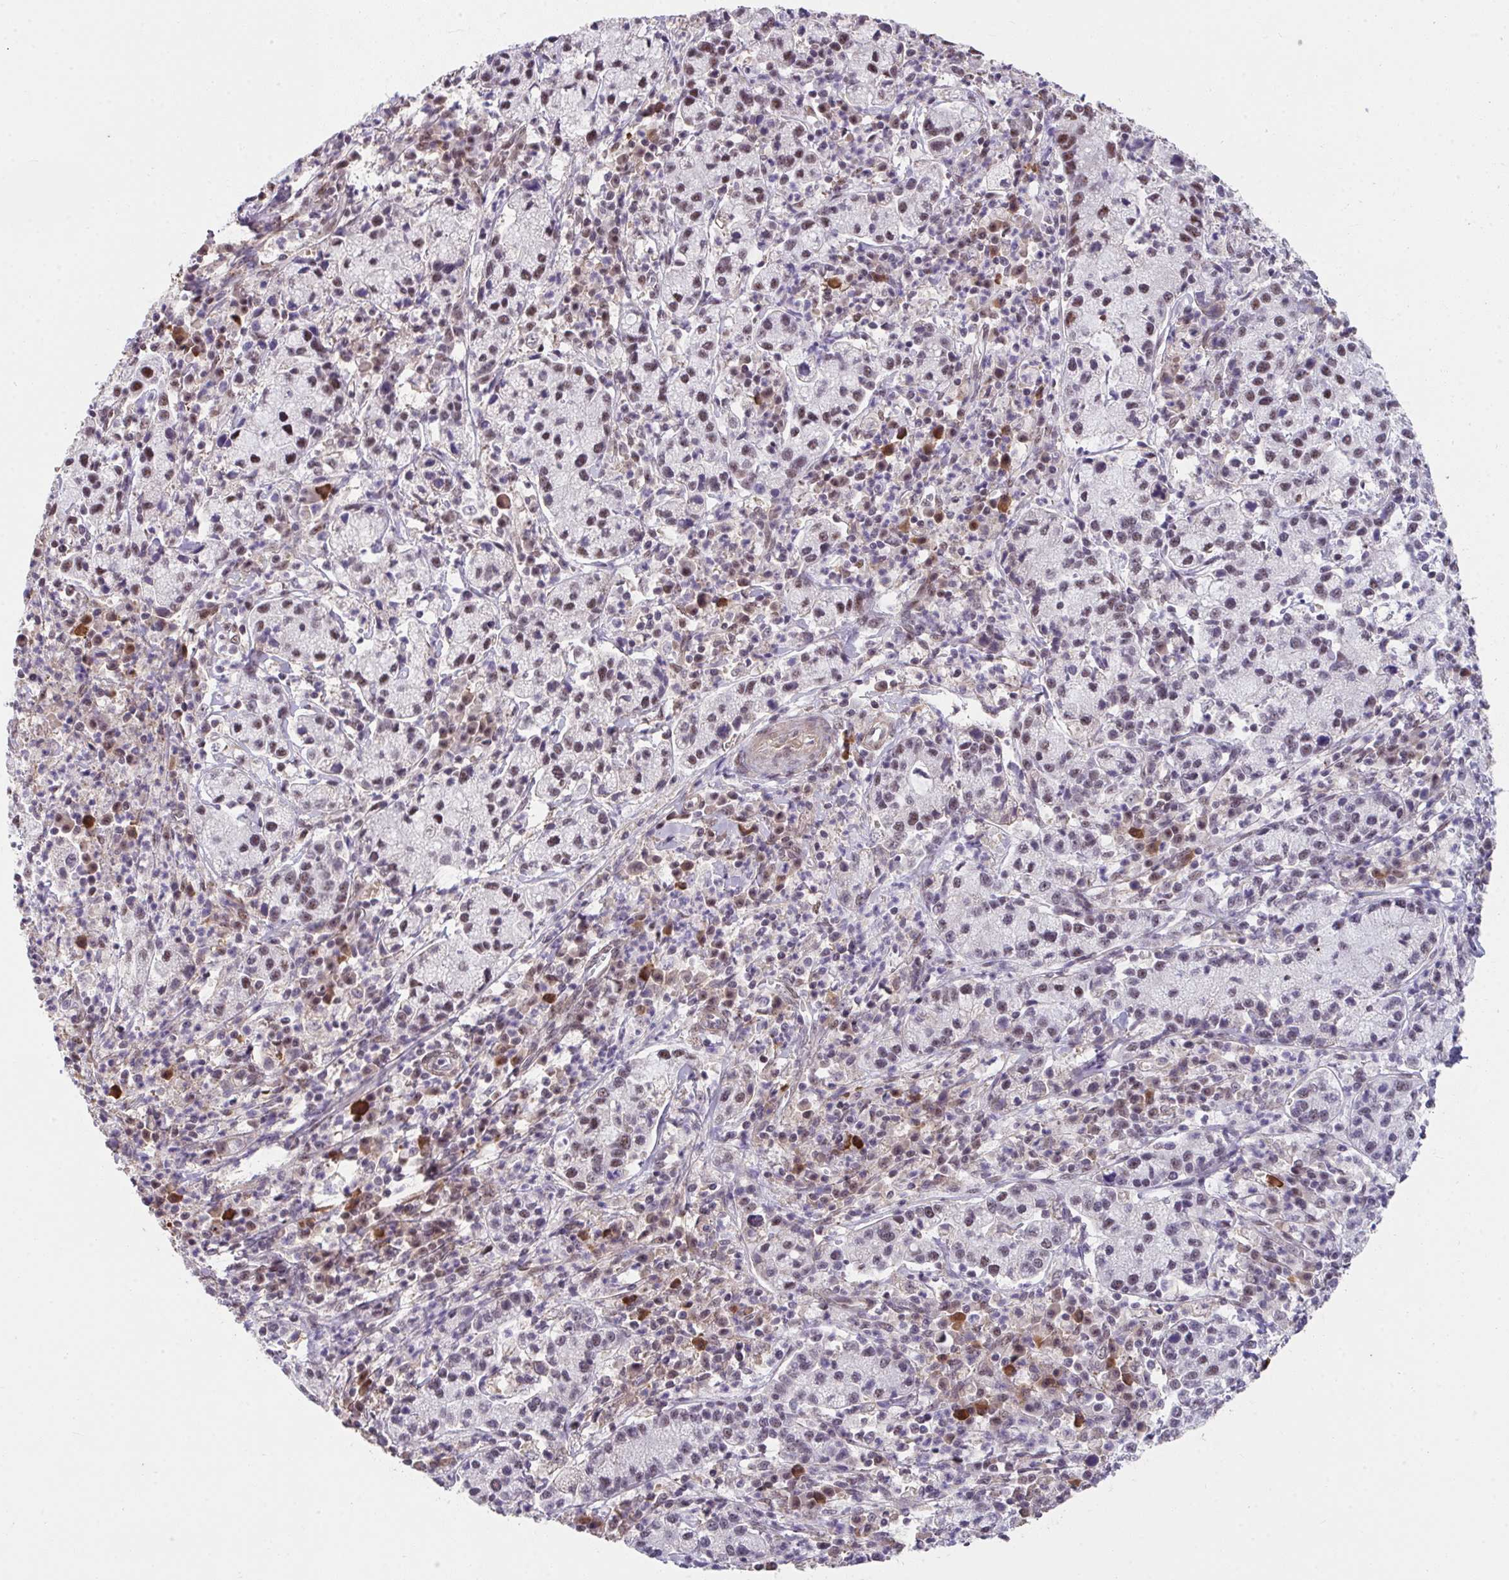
{"staining": {"intensity": "weak", "quantity": "25%-75%", "location": "nuclear"}, "tissue": "cervical cancer", "cell_type": "Tumor cells", "image_type": "cancer", "snomed": [{"axis": "morphology", "description": "Normal tissue, NOS"}, {"axis": "morphology", "description": "Adenocarcinoma, NOS"}, {"axis": "topography", "description": "Cervix"}], "caption": "Protein expression analysis of human cervical cancer (adenocarcinoma) reveals weak nuclear positivity in about 25%-75% of tumor cells. (Stains: DAB (3,3'-diaminobenzidine) in brown, nuclei in blue, Microscopy: brightfield microscopy at high magnification).", "gene": "RBBP6", "patient": {"sex": "female", "age": 44}}